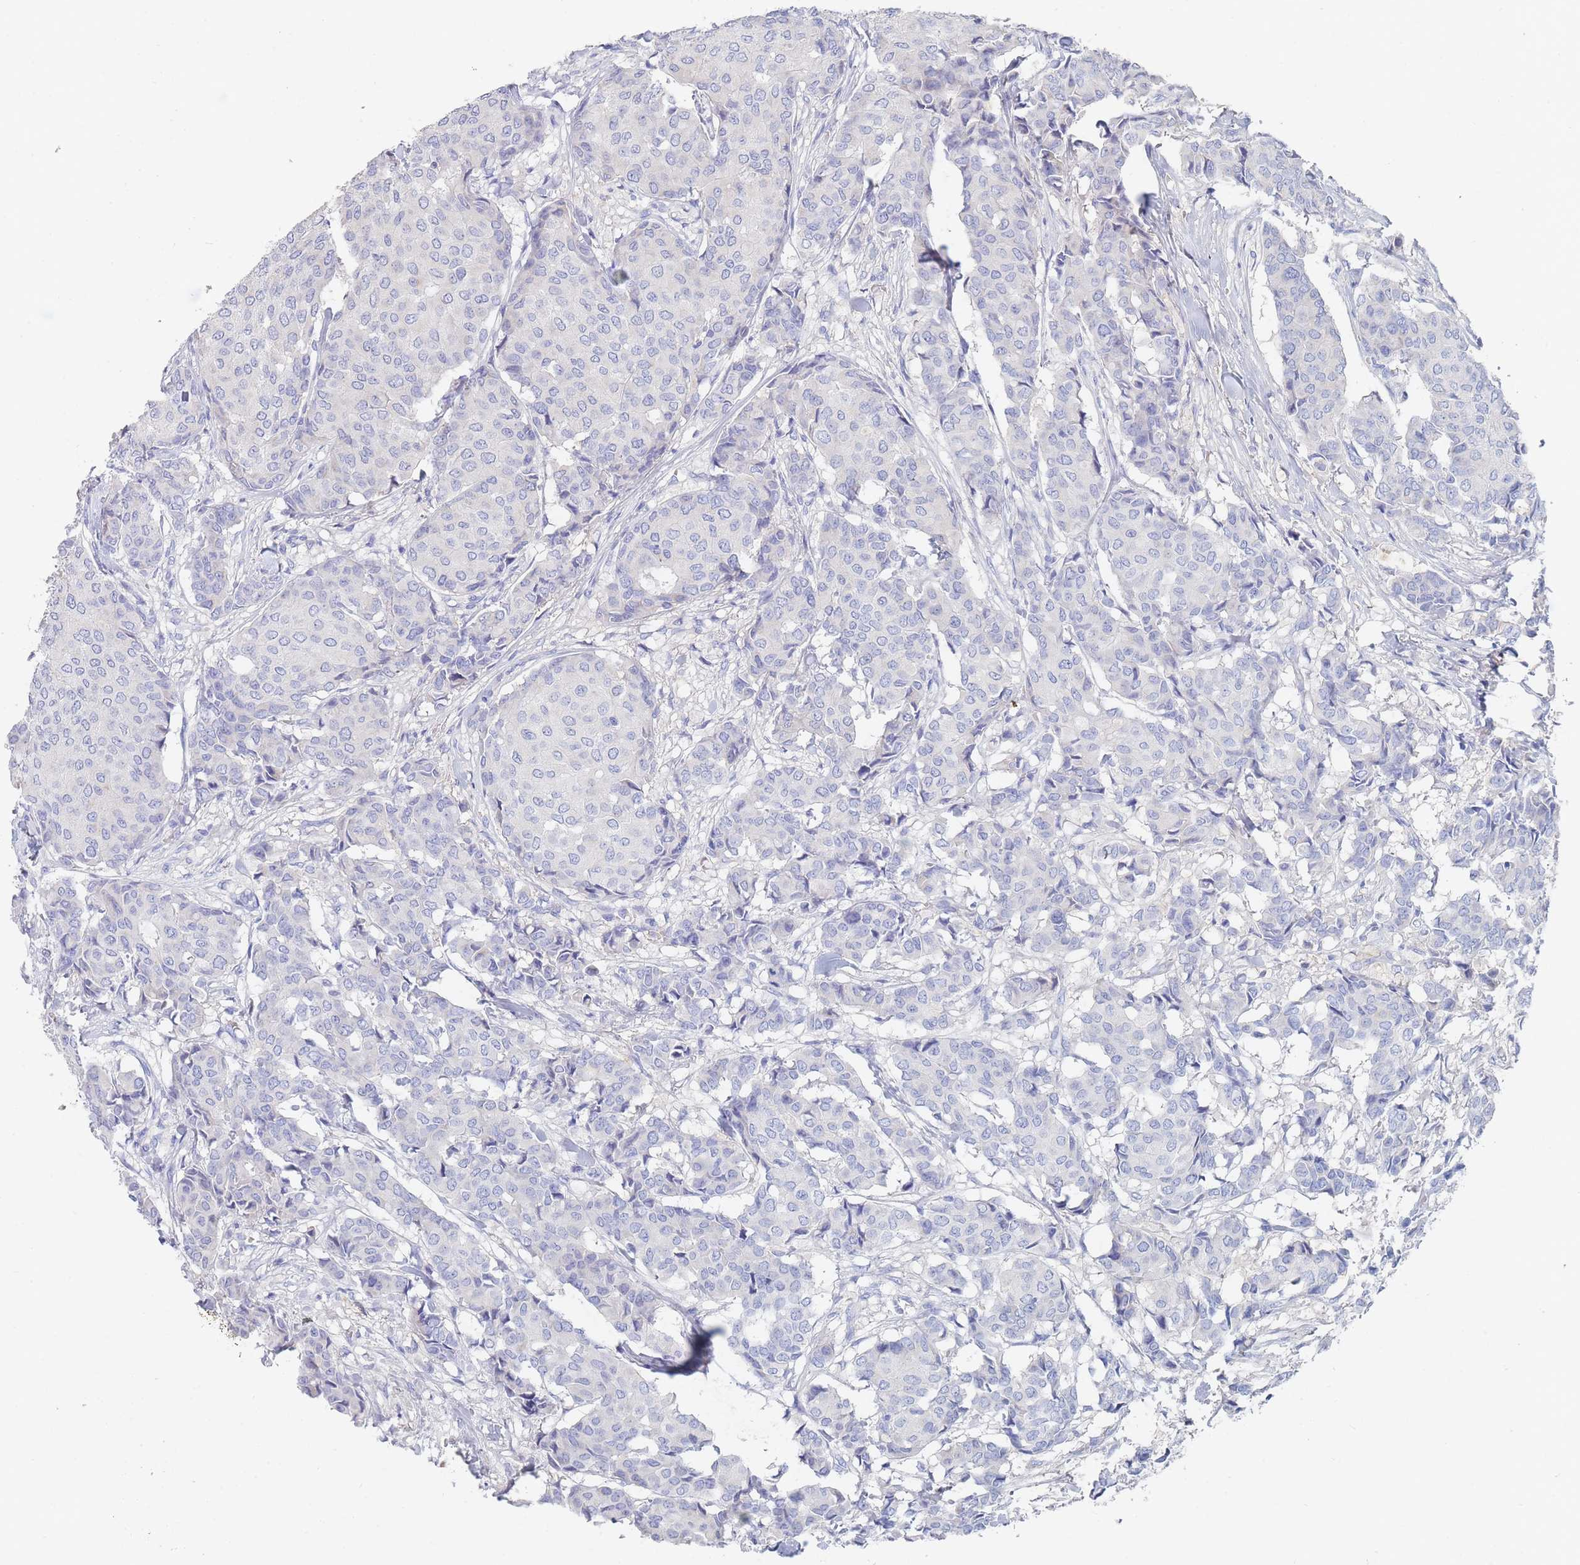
{"staining": {"intensity": "negative", "quantity": "none", "location": "none"}, "tissue": "breast cancer", "cell_type": "Tumor cells", "image_type": "cancer", "snomed": [{"axis": "morphology", "description": "Duct carcinoma"}, {"axis": "topography", "description": "Breast"}], "caption": "IHC of breast infiltrating ductal carcinoma reveals no expression in tumor cells.", "gene": "SLC25A35", "patient": {"sex": "female", "age": 75}}